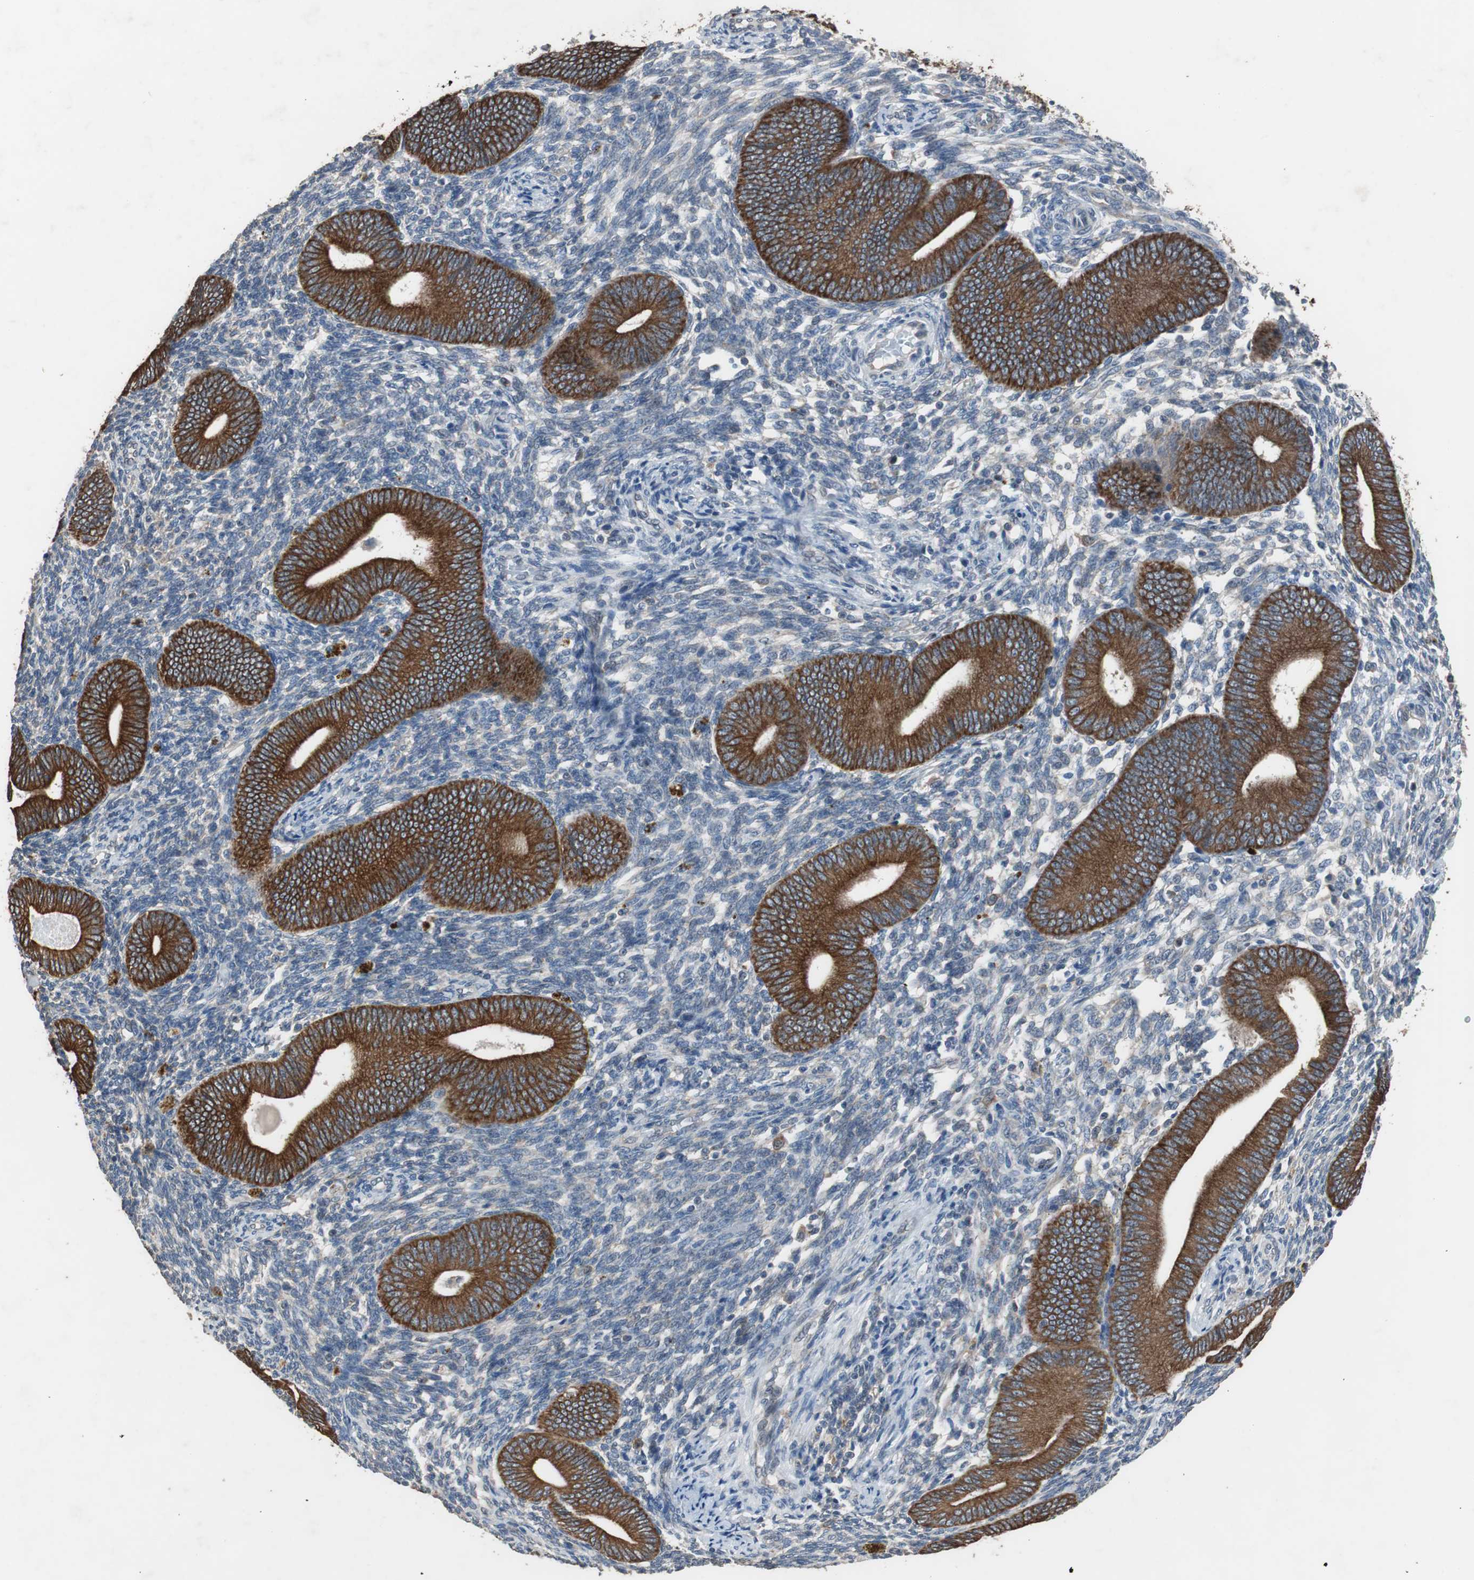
{"staining": {"intensity": "negative", "quantity": "none", "location": "none"}, "tissue": "endometrium", "cell_type": "Cells in endometrial stroma", "image_type": "normal", "snomed": [{"axis": "morphology", "description": "Normal tissue, NOS"}, {"axis": "topography", "description": "Uterus"}, {"axis": "topography", "description": "Endometrium"}], "caption": "The IHC photomicrograph has no significant staining in cells in endometrial stroma of endometrium.", "gene": "USP10", "patient": {"sex": "female", "age": 33}}